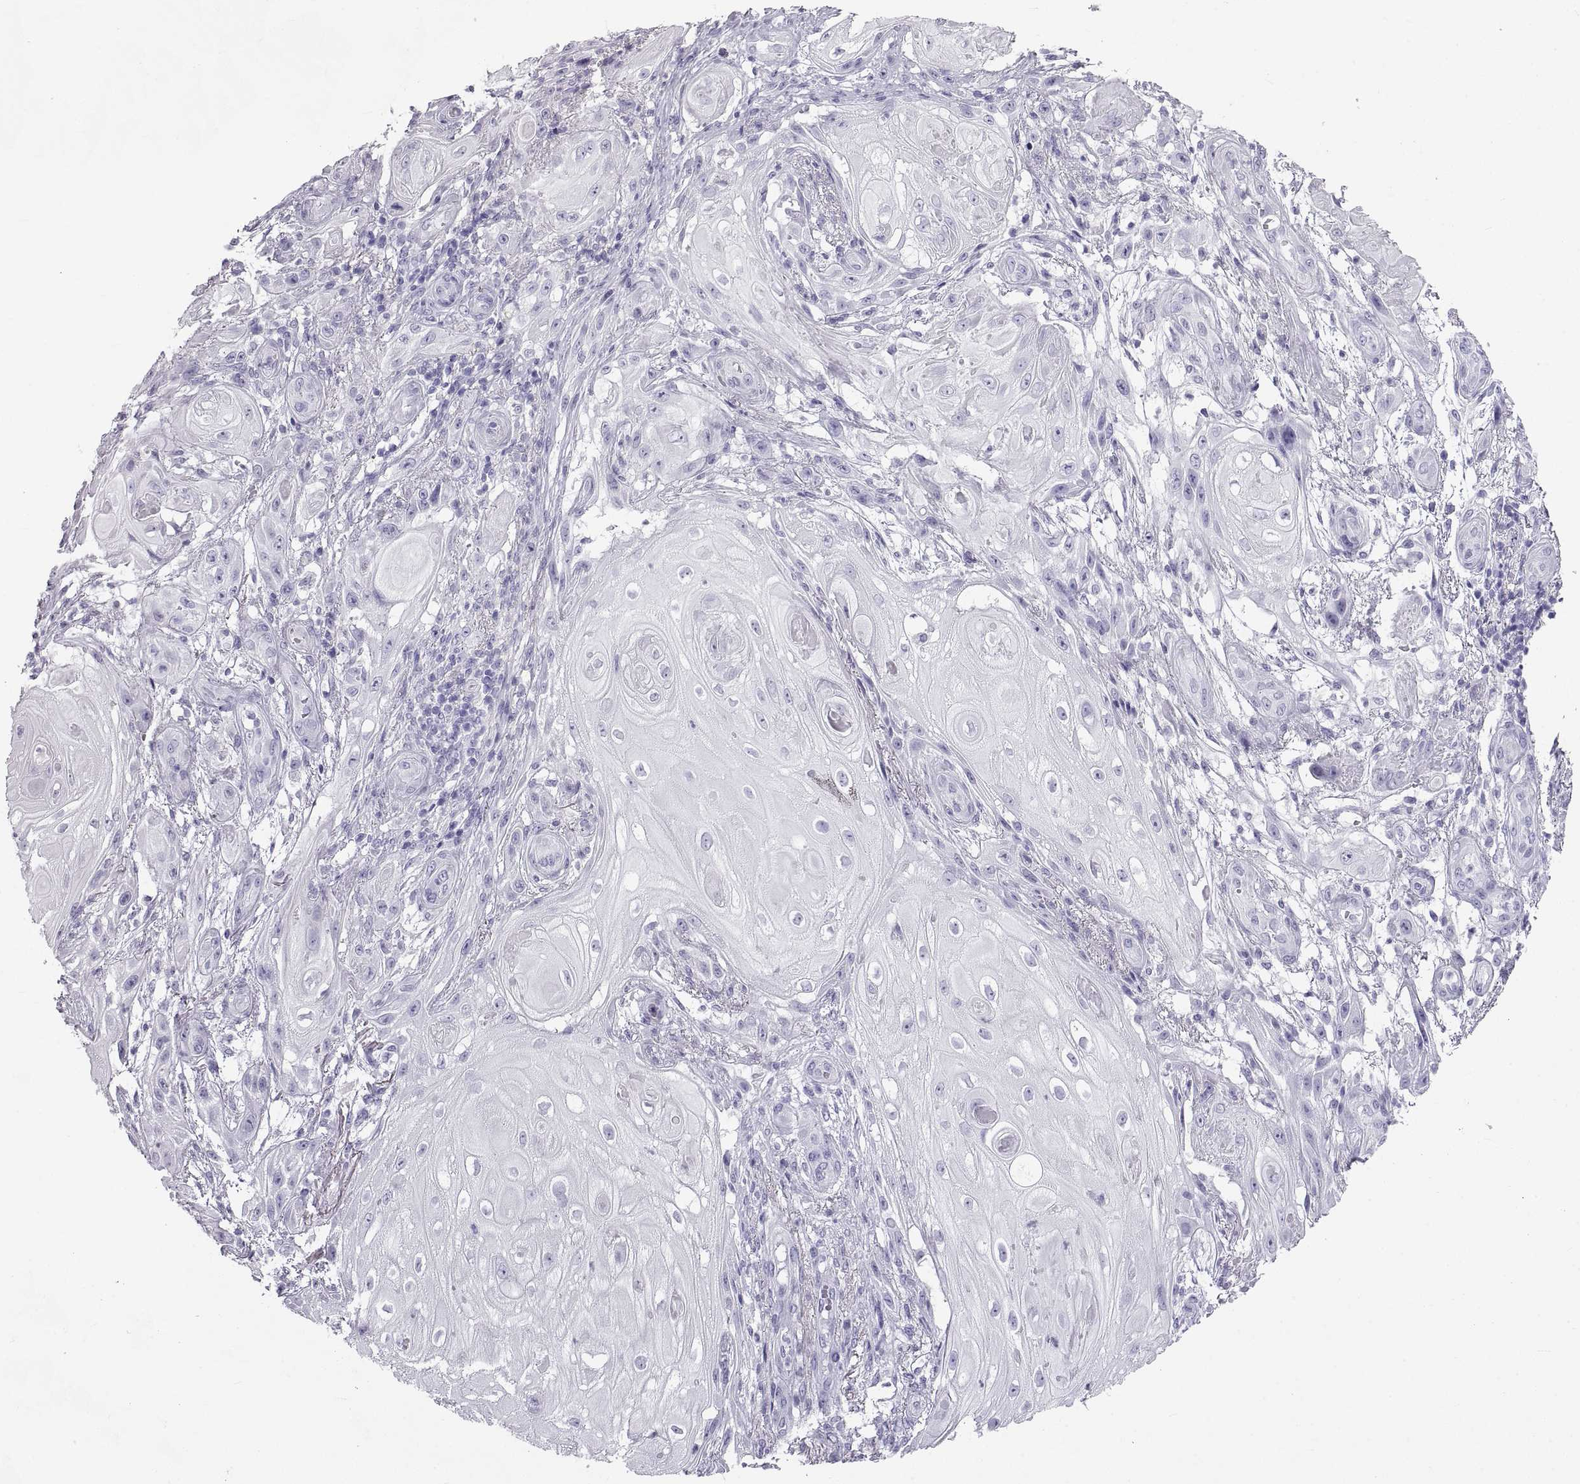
{"staining": {"intensity": "negative", "quantity": "none", "location": "none"}, "tissue": "skin cancer", "cell_type": "Tumor cells", "image_type": "cancer", "snomed": [{"axis": "morphology", "description": "Squamous cell carcinoma, NOS"}, {"axis": "topography", "description": "Skin"}], "caption": "The image reveals no staining of tumor cells in skin cancer (squamous cell carcinoma).", "gene": "RLBP1", "patient": {"sex": "male", "age": 62}}